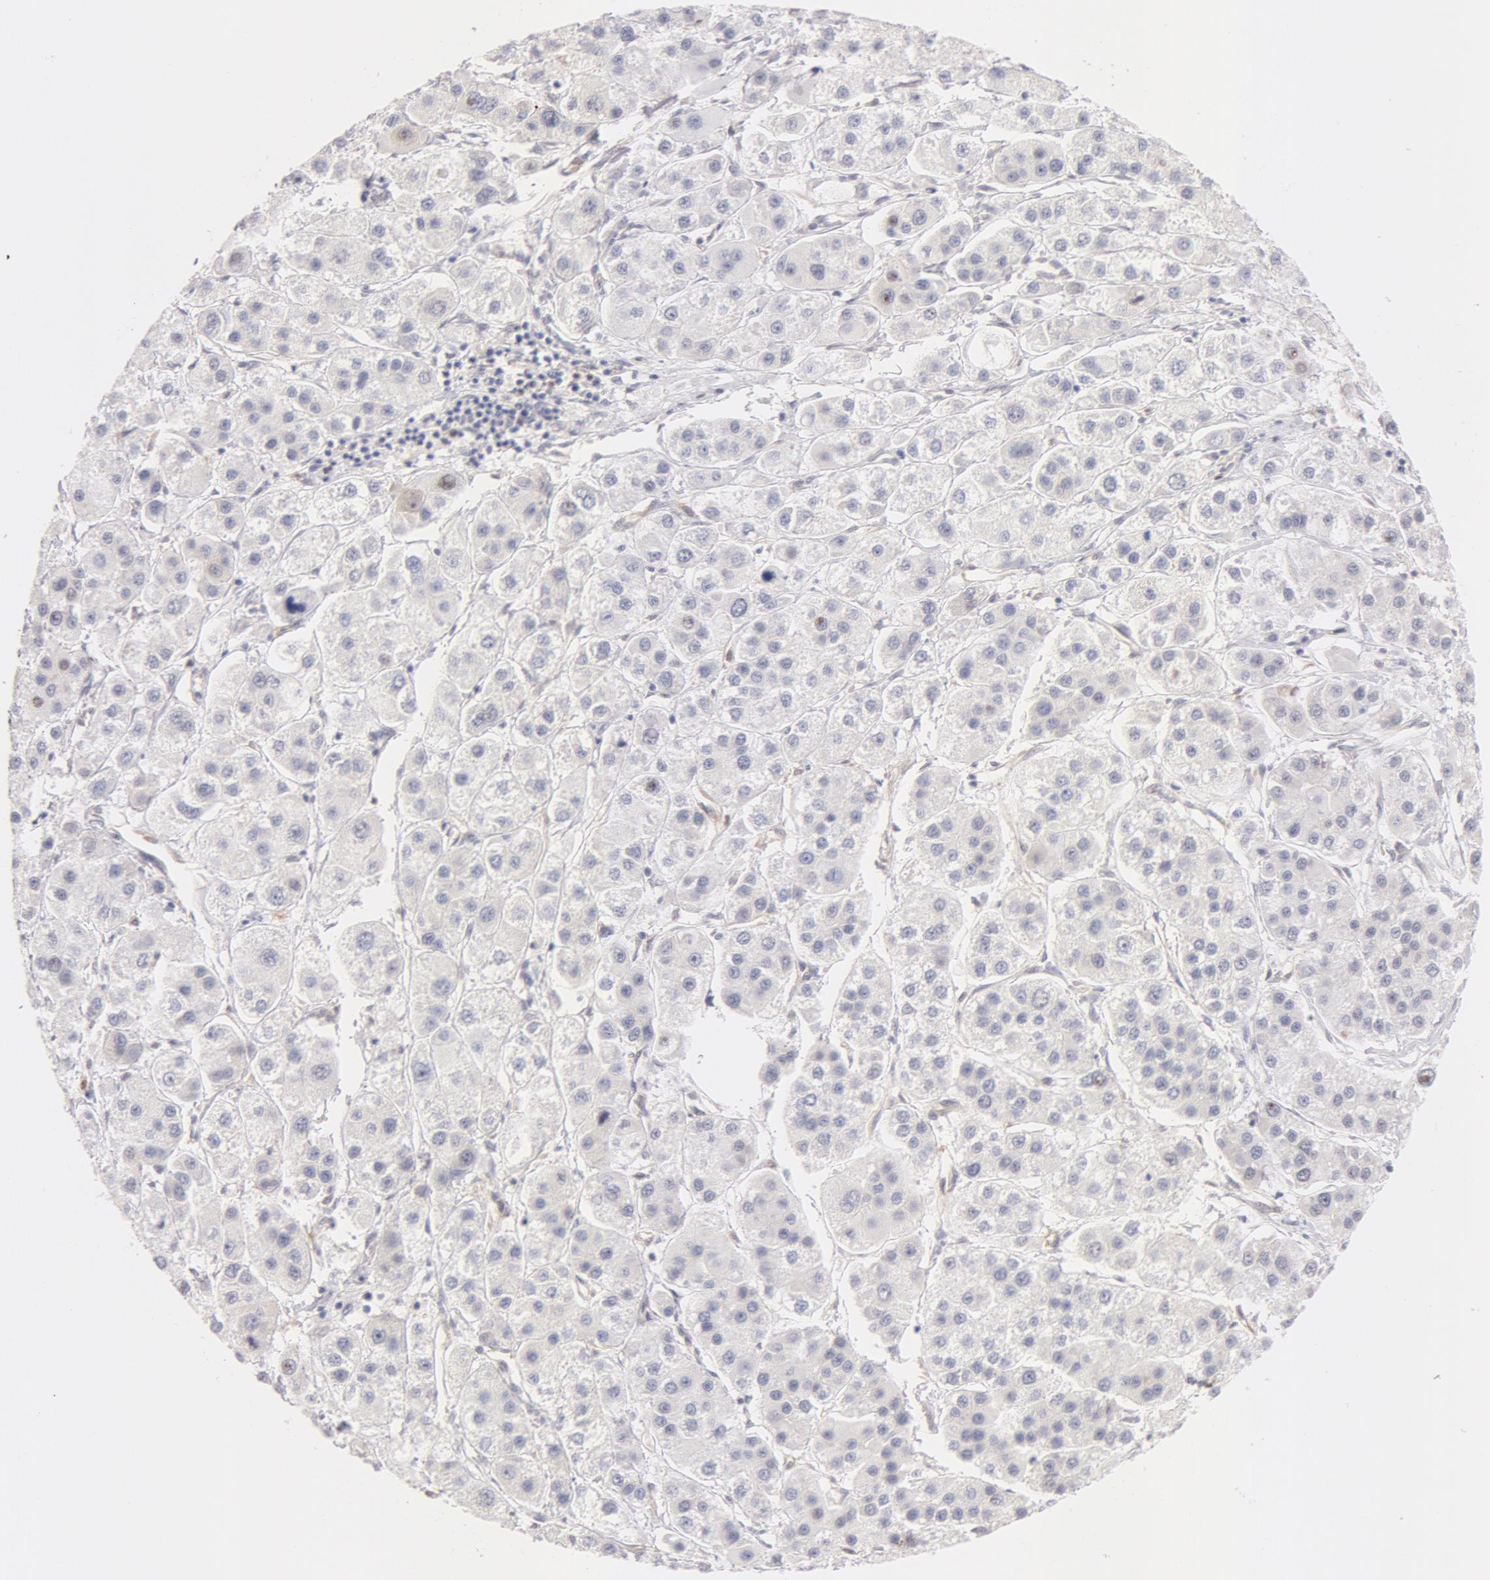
{"staining": {"intensity": "negative", "quantity": "none", "location": "none"}, "tissue": "liver cancer", "cell_type": "Tumor cells", "image_type": "cancer", "snomed": [{"axis": "morphology", "description": "Carcinoma, Hepatocellular, NOS"}, {"axis": "topography", "description": "Liver"}], "caption": "DAB immunohistochemical staining of liver cancer reveals no significant positivity in tumor cells. The staining is performed using DAB (3,3'-diaminobenzidine) brown chromogen with nuclei counter-stained in using hematoxylin.", "gene": "DDX3Y", "patient": {"sex": "female", "age": 85}}